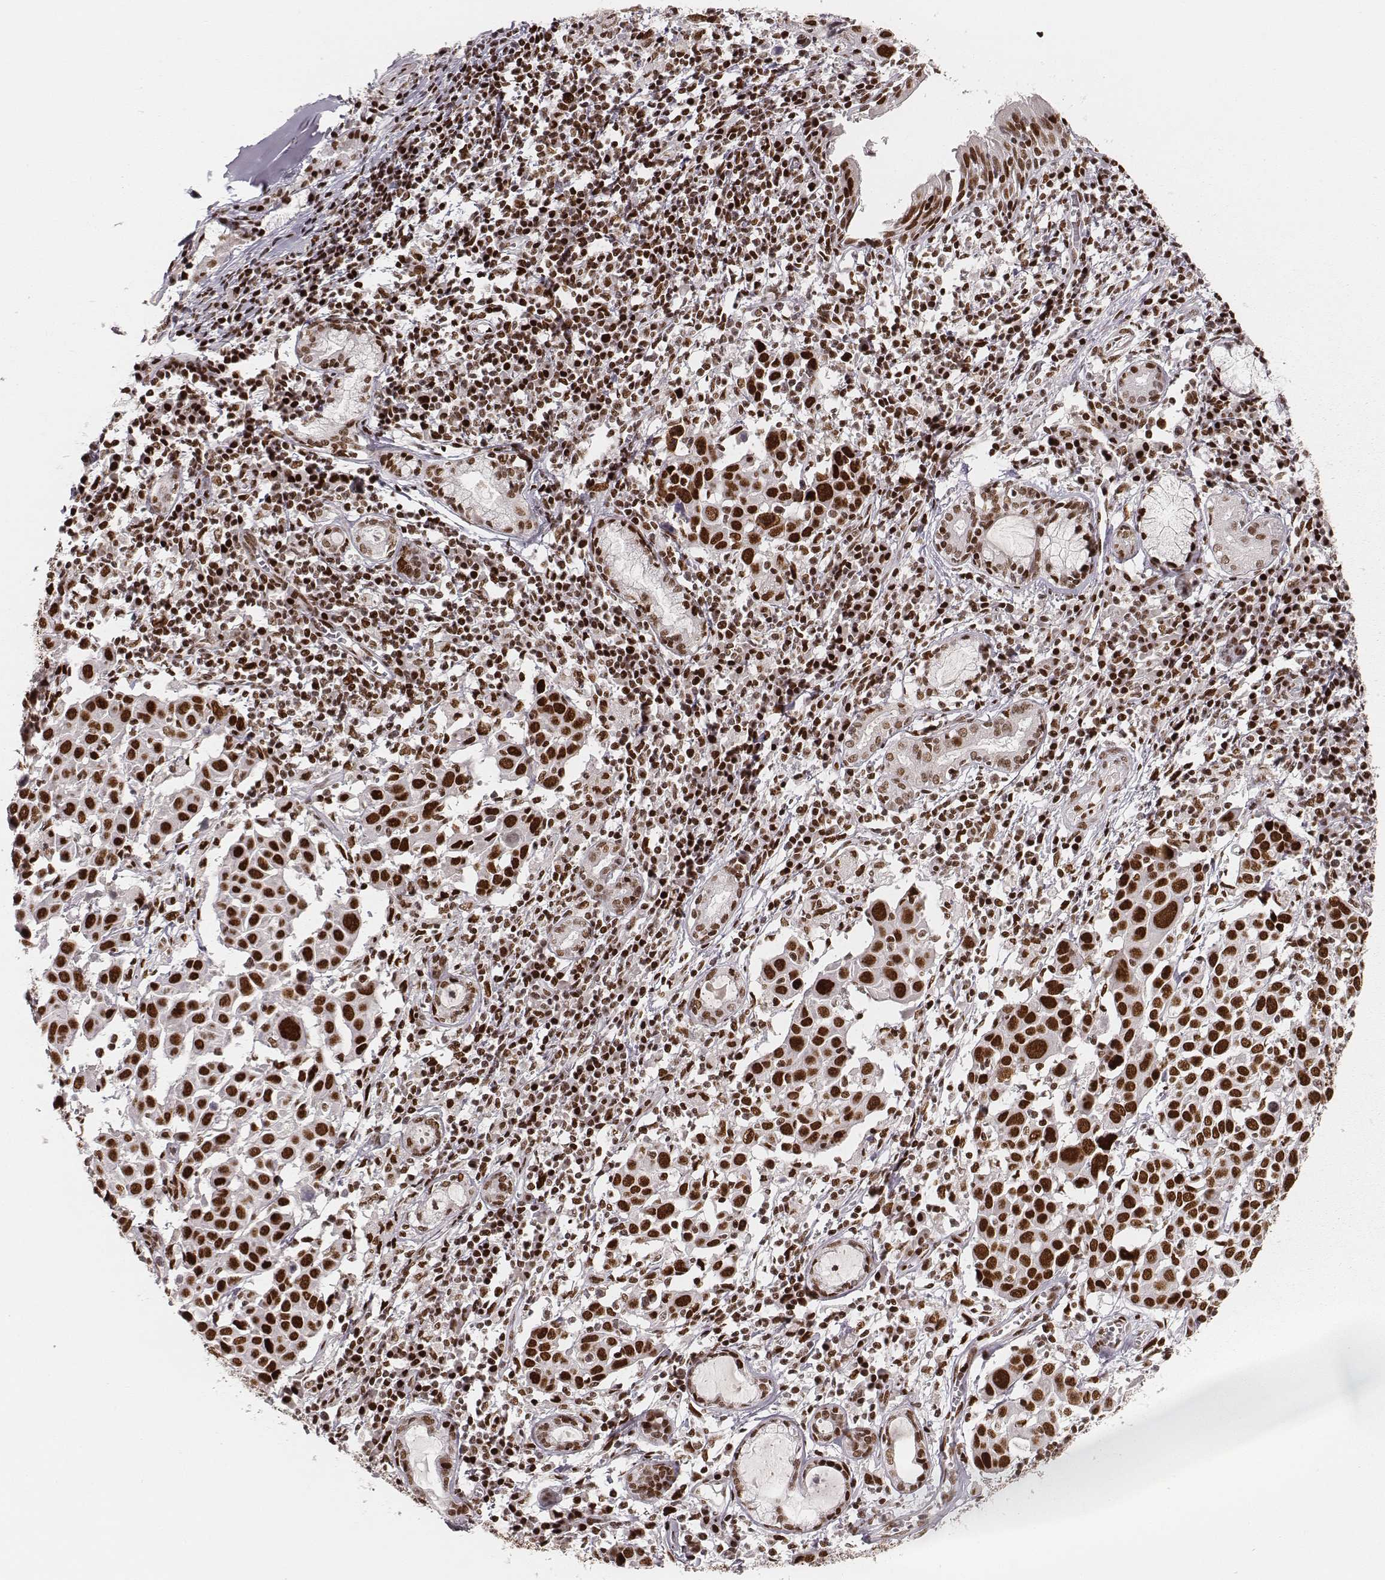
{"staining": {"intensity": "strong", "quantity": ">75%", "location": "nuclear"}, "tissue": "lung cancer", "cell_type": "Tumor cells", "image_type": "cancer", "snomed": [{"axis": "morphology", "description": "Squamous cell carcinoma, NOS"}, {"axis": "topography", "description": "Lung"}], "caption": "Approximately >75% of tumor cells in squamous cell carcinoma (lung) show strong nuclear protein positivity as visualized by brown immunohistochemical staining.", "gene": "HNRNPC", "patient": {"sex": "male", "age": 57}}